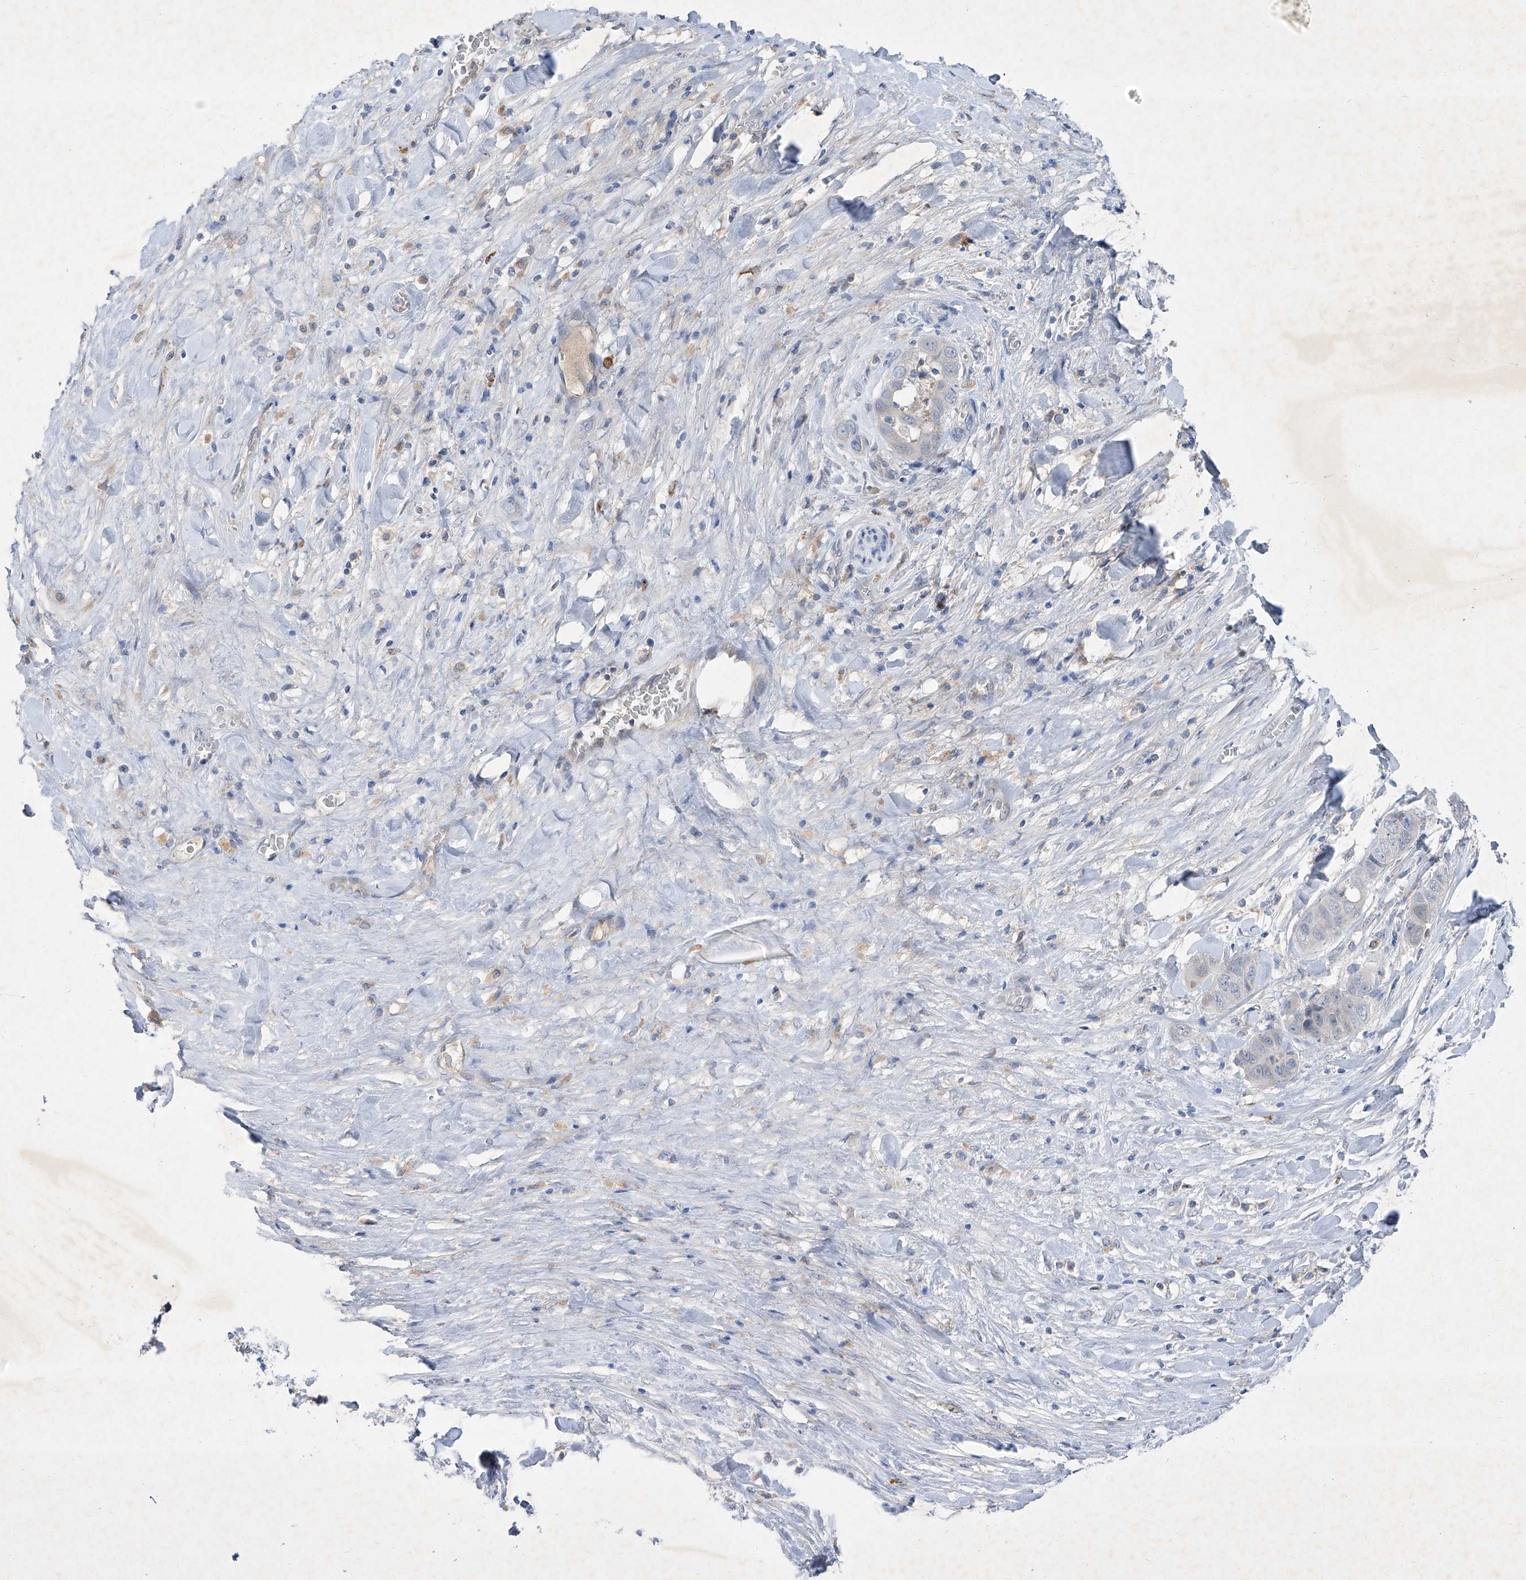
{"staining": {"intensity": "negative", "quantity": "none", "location": "none"}, "tissue": "liver cancer", "cell_type": "Tumor cells", "image_type": "cancer", "snomed": [{"axis": "morphology", "description": "Cholangiocarcinoma"}, {"axis": "topography", "description": "Liver"}], "caption": "An immunohistochemistry photomicrograph of liver cholangiocarcinoma is shown. There is no staining in tumor cells of liver cholangiocarcinoma.", "gene": "SBK2", "patient": {"sex": "female", "age": 52}}